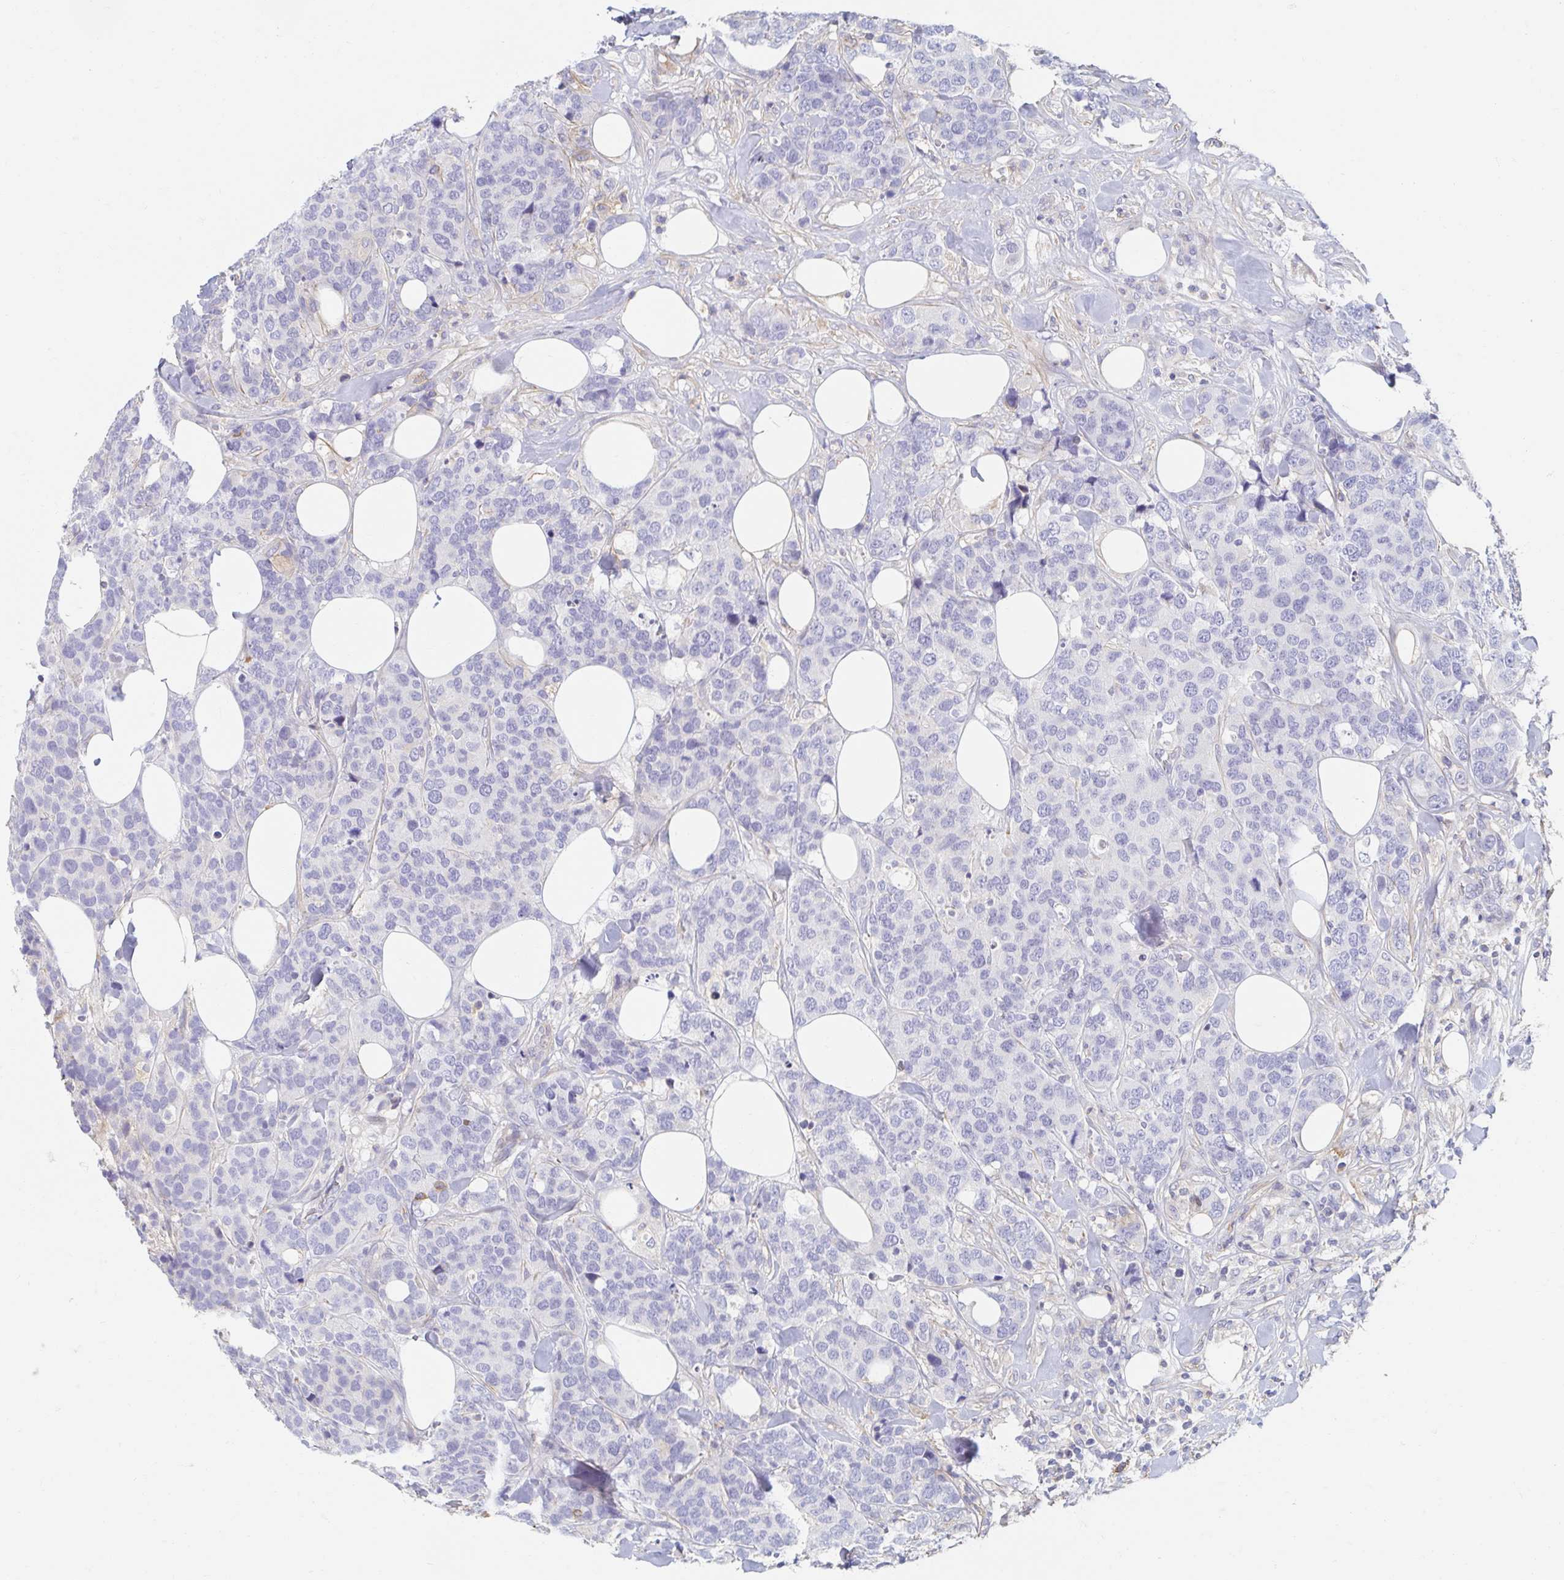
{"staining": {"intensity": "negative", "quantity": "none", "location": "none"}, "tissue": "breast cancer", "cell_type": "Tumor cells", "image_type": "cancer", "snomed": [{"axis": "morphology", "description": "Lobular carcinoma"}, {"axis": "topography", "description": "Breast"}], "caption": "A high-resolution image shows immunohistochemistry (IHC) staining of breast cancer, which demonstrates no significant expression in tumor cells. The staining is performed using DAB brown chromogen with nuclei counter-stained in using hematoxylin.", "gene": "MYLK2", "patient": {"sex": "female", "age": 59}}